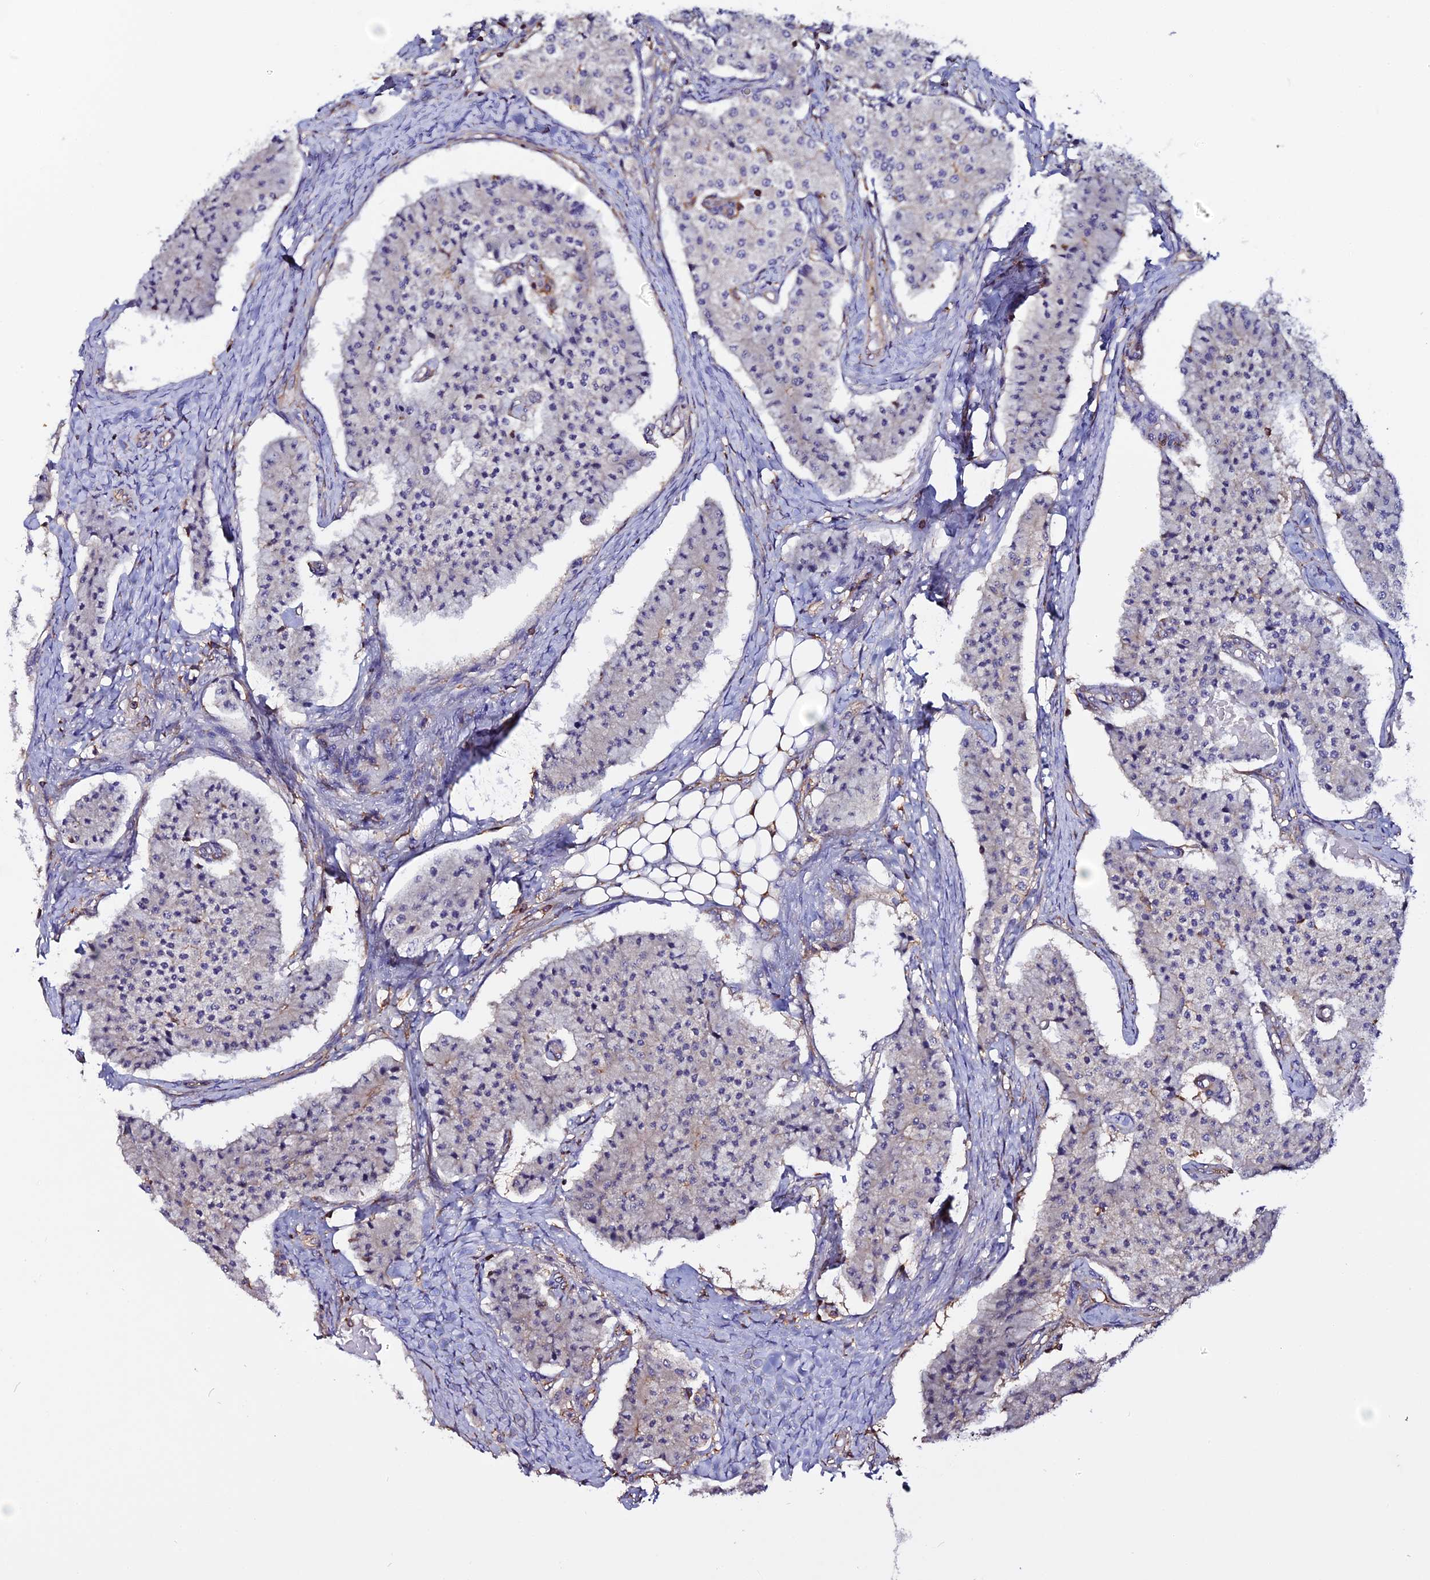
{"staining": {"intensity": "negative", "quantity": "none", "location": "none"}, "tissue": "carcinoid", "cell_type": "Tumor cells", "image_type": "cancer", "snomed": [{"axis": "morphology", "description": "Carcinoid, malignant, NOS"}, {"axis": "topography", "description": "Colon"}], "caption": "An image of carcinoid stained for a protein exhibits no brown staining in tumor cells. (DAB IHC visualized using brightfield microscopy, high magnification).", "gene": "USP17L15", "patient": {"sex": "female", "age": 52}}